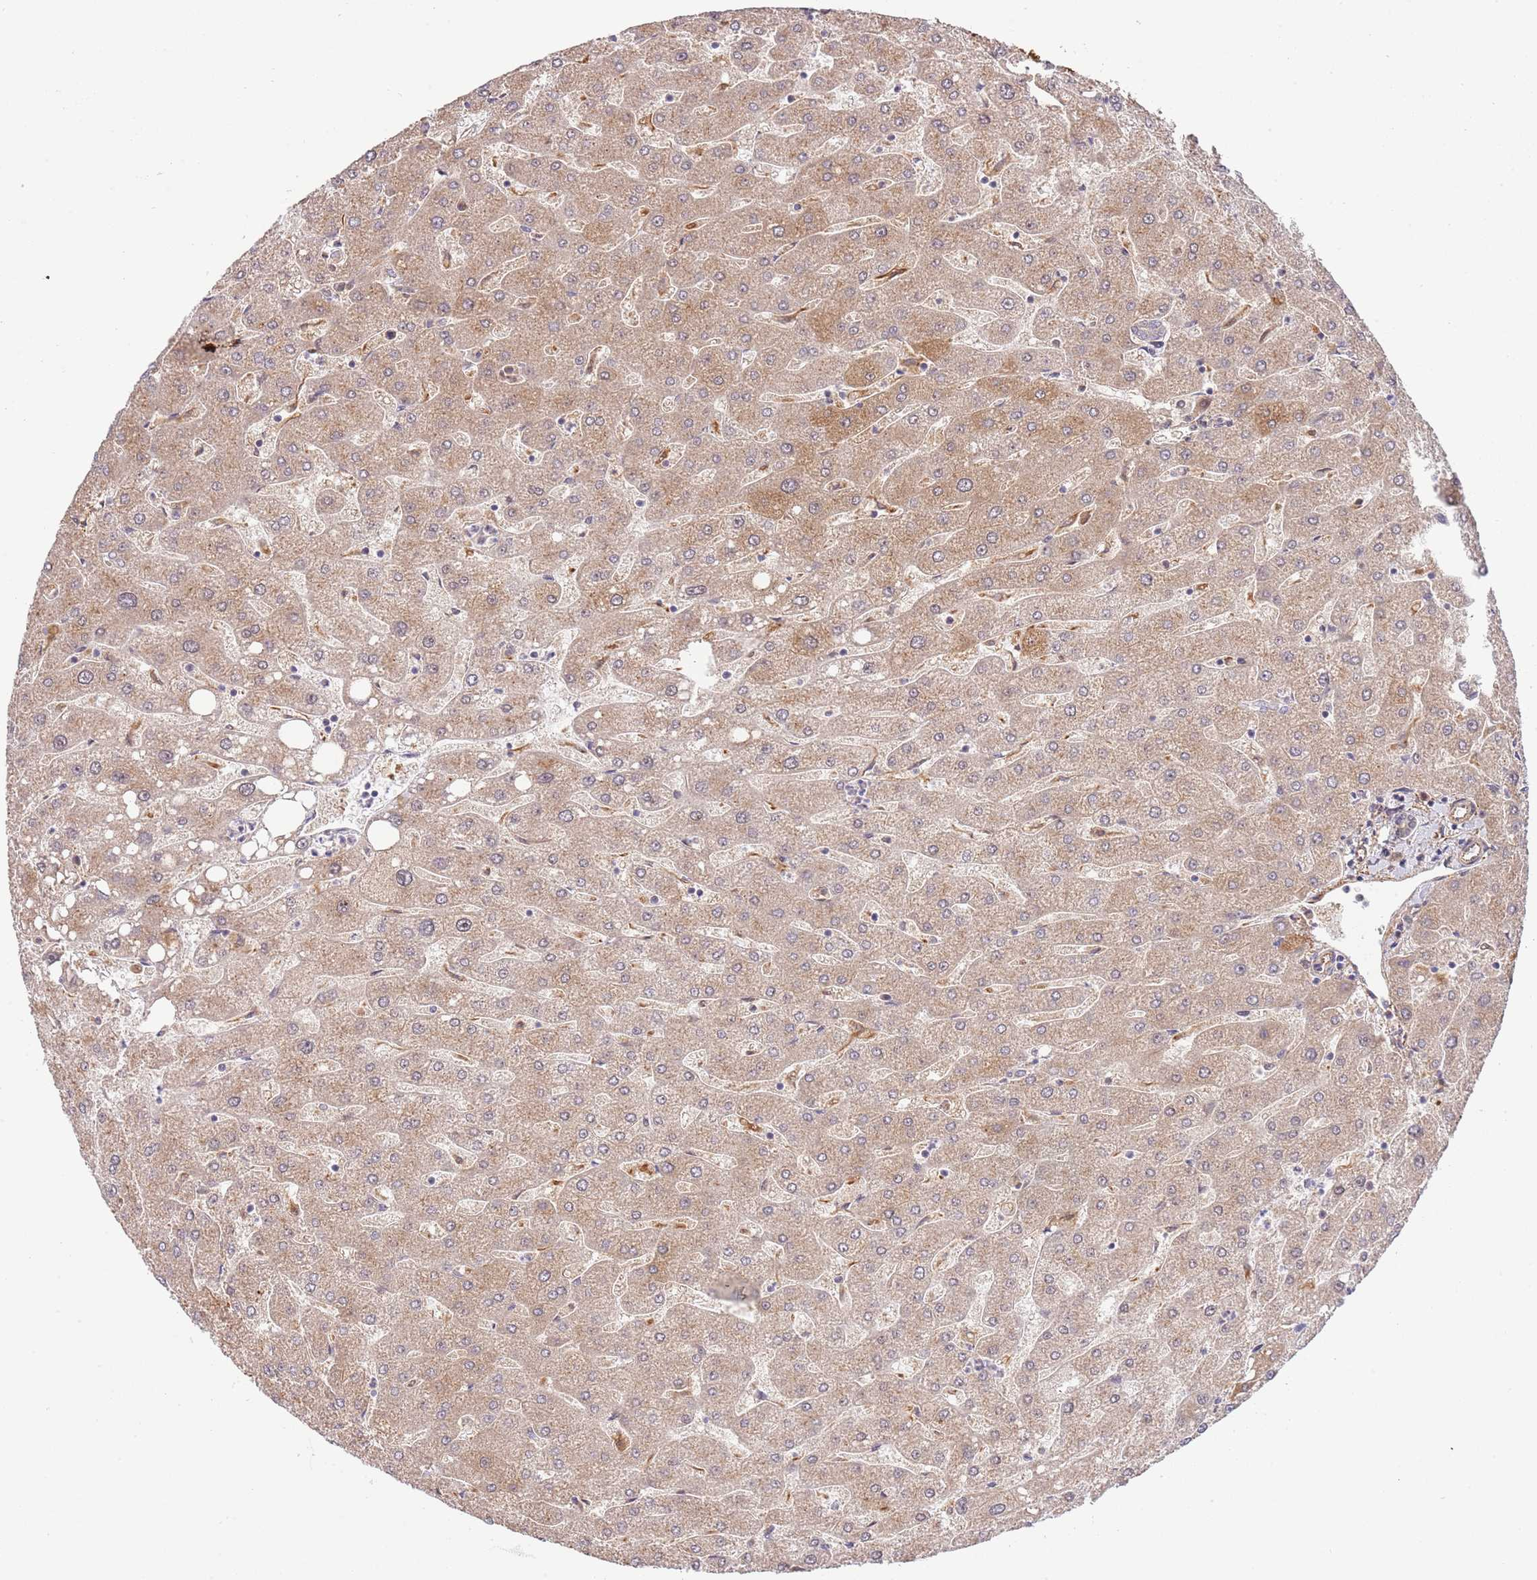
{"staining": {"intensity": "weak", "quantity": ">75%", "location": "cytoplasmic/membranous"}, "tissue": "liver", "cell_type": "Cholangiocytes", "image_type": "normal", "snomed": [{"axis": "morphology", "description": "Normal tissue, NOS"}, {"axis": "topography", "description": "Liver"}], "caption": "The immunohistochemical stain shows weak cytoplasmic/membranous staining in cholangiocytes of normal liver. (IHC, brightfield microscopy, high magnification).", "gene": "NEK3", "patient": {"sex": "male", "age": 67}}